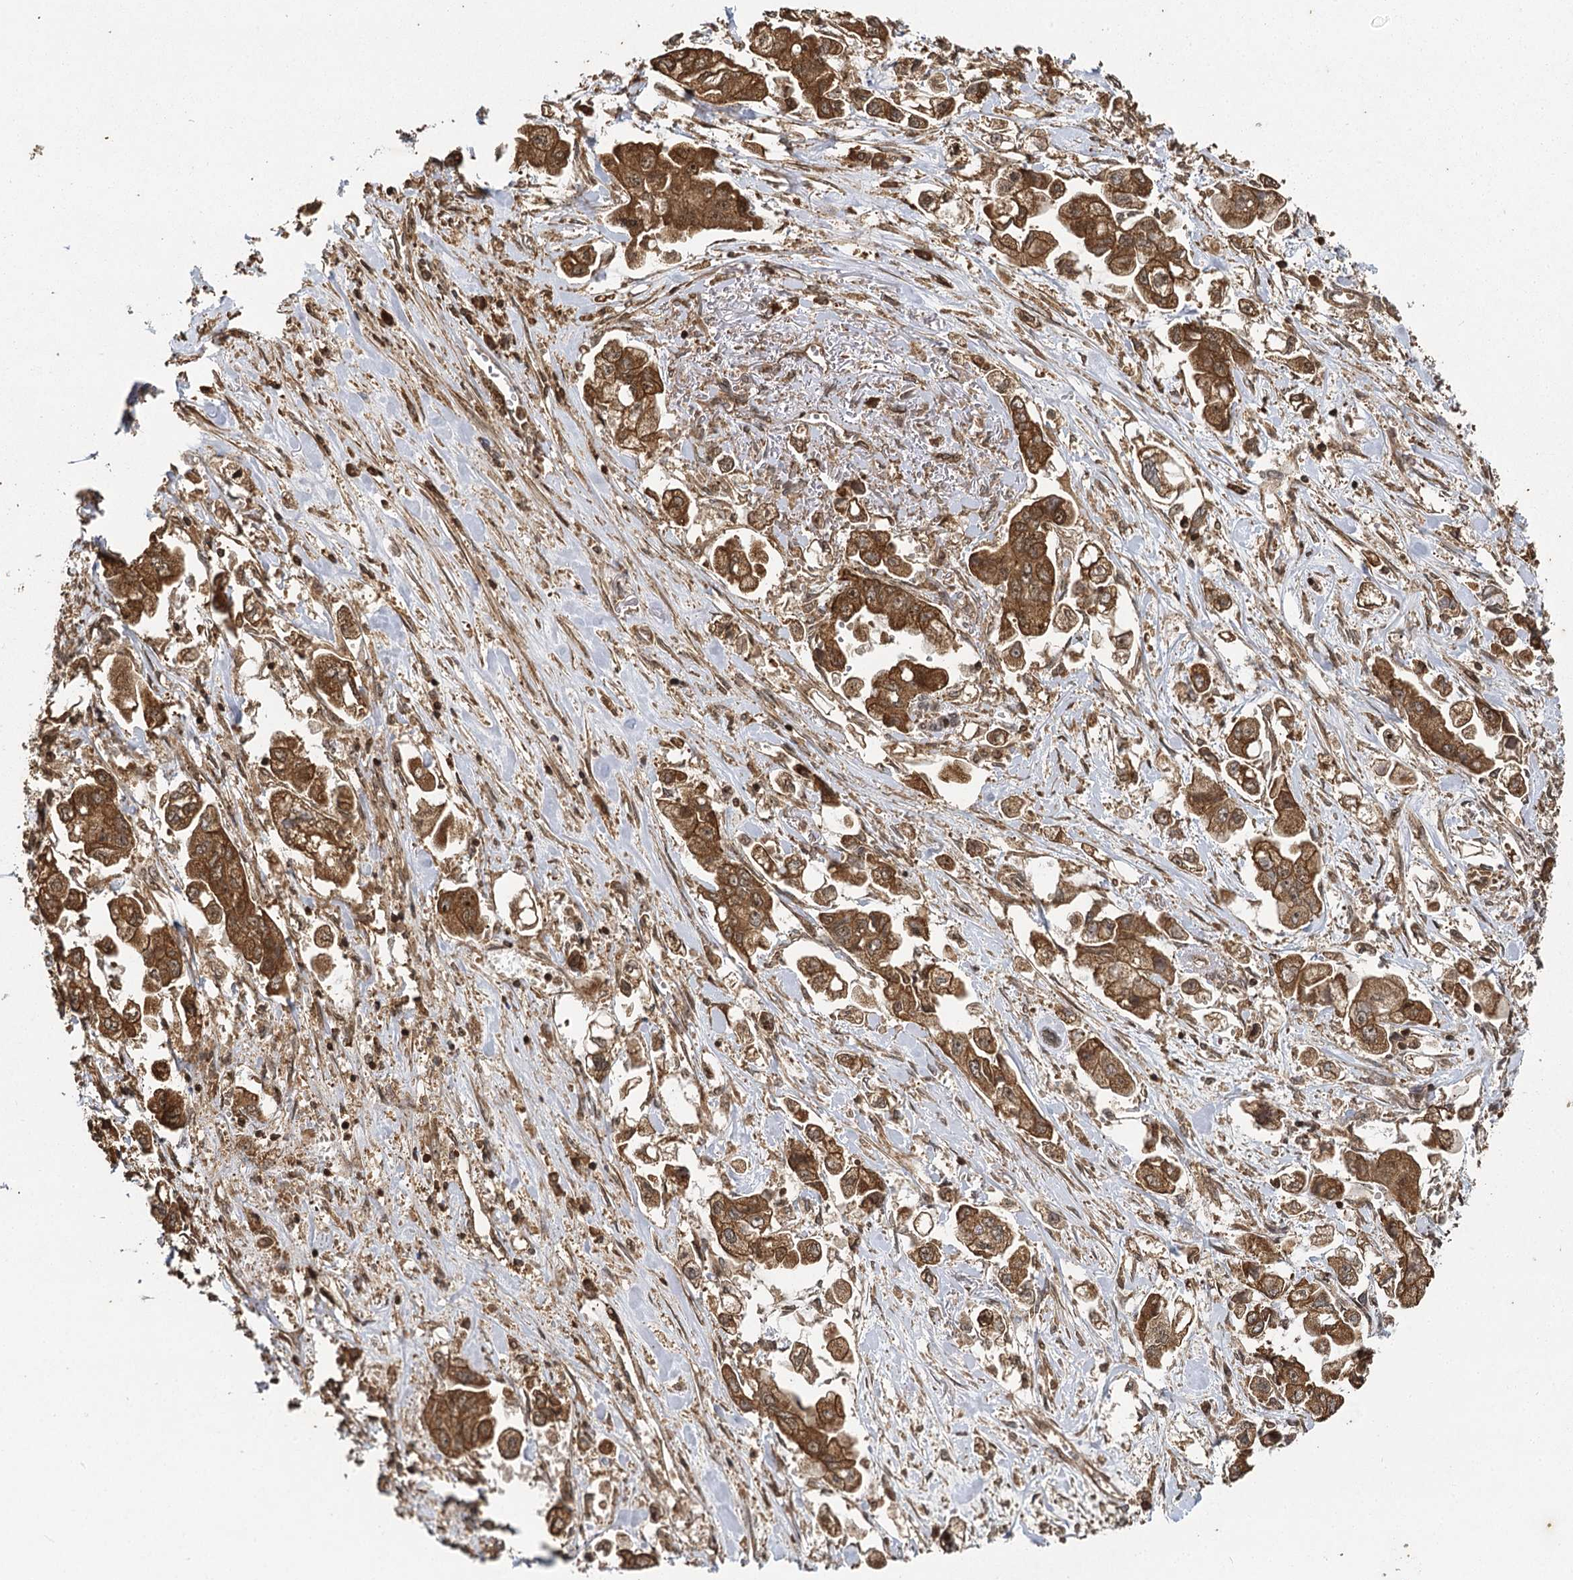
{"staining": {"intensity": "moderate", "quantity": ">75%", "location": "cytoplasmic/membranous,nuclear"}, "tissue": "stomach cancer", "cell_type": "Tumor cells", "image_type": "cancer", "snomed": [{"axis": "morphology", "description": "Adenocarcinoma, NOS"}, {"axis": "topography", "description": "Stomach"}], "caption": "This is a micrograph of IHC staining of stomach cancer (adenocarcinoma), which shows moderate expression in the cytoplasmic/membranous and nuclear of tumor cells.", "gene": "IL11RA", "patient": {"sex": "male", "age": 62}}